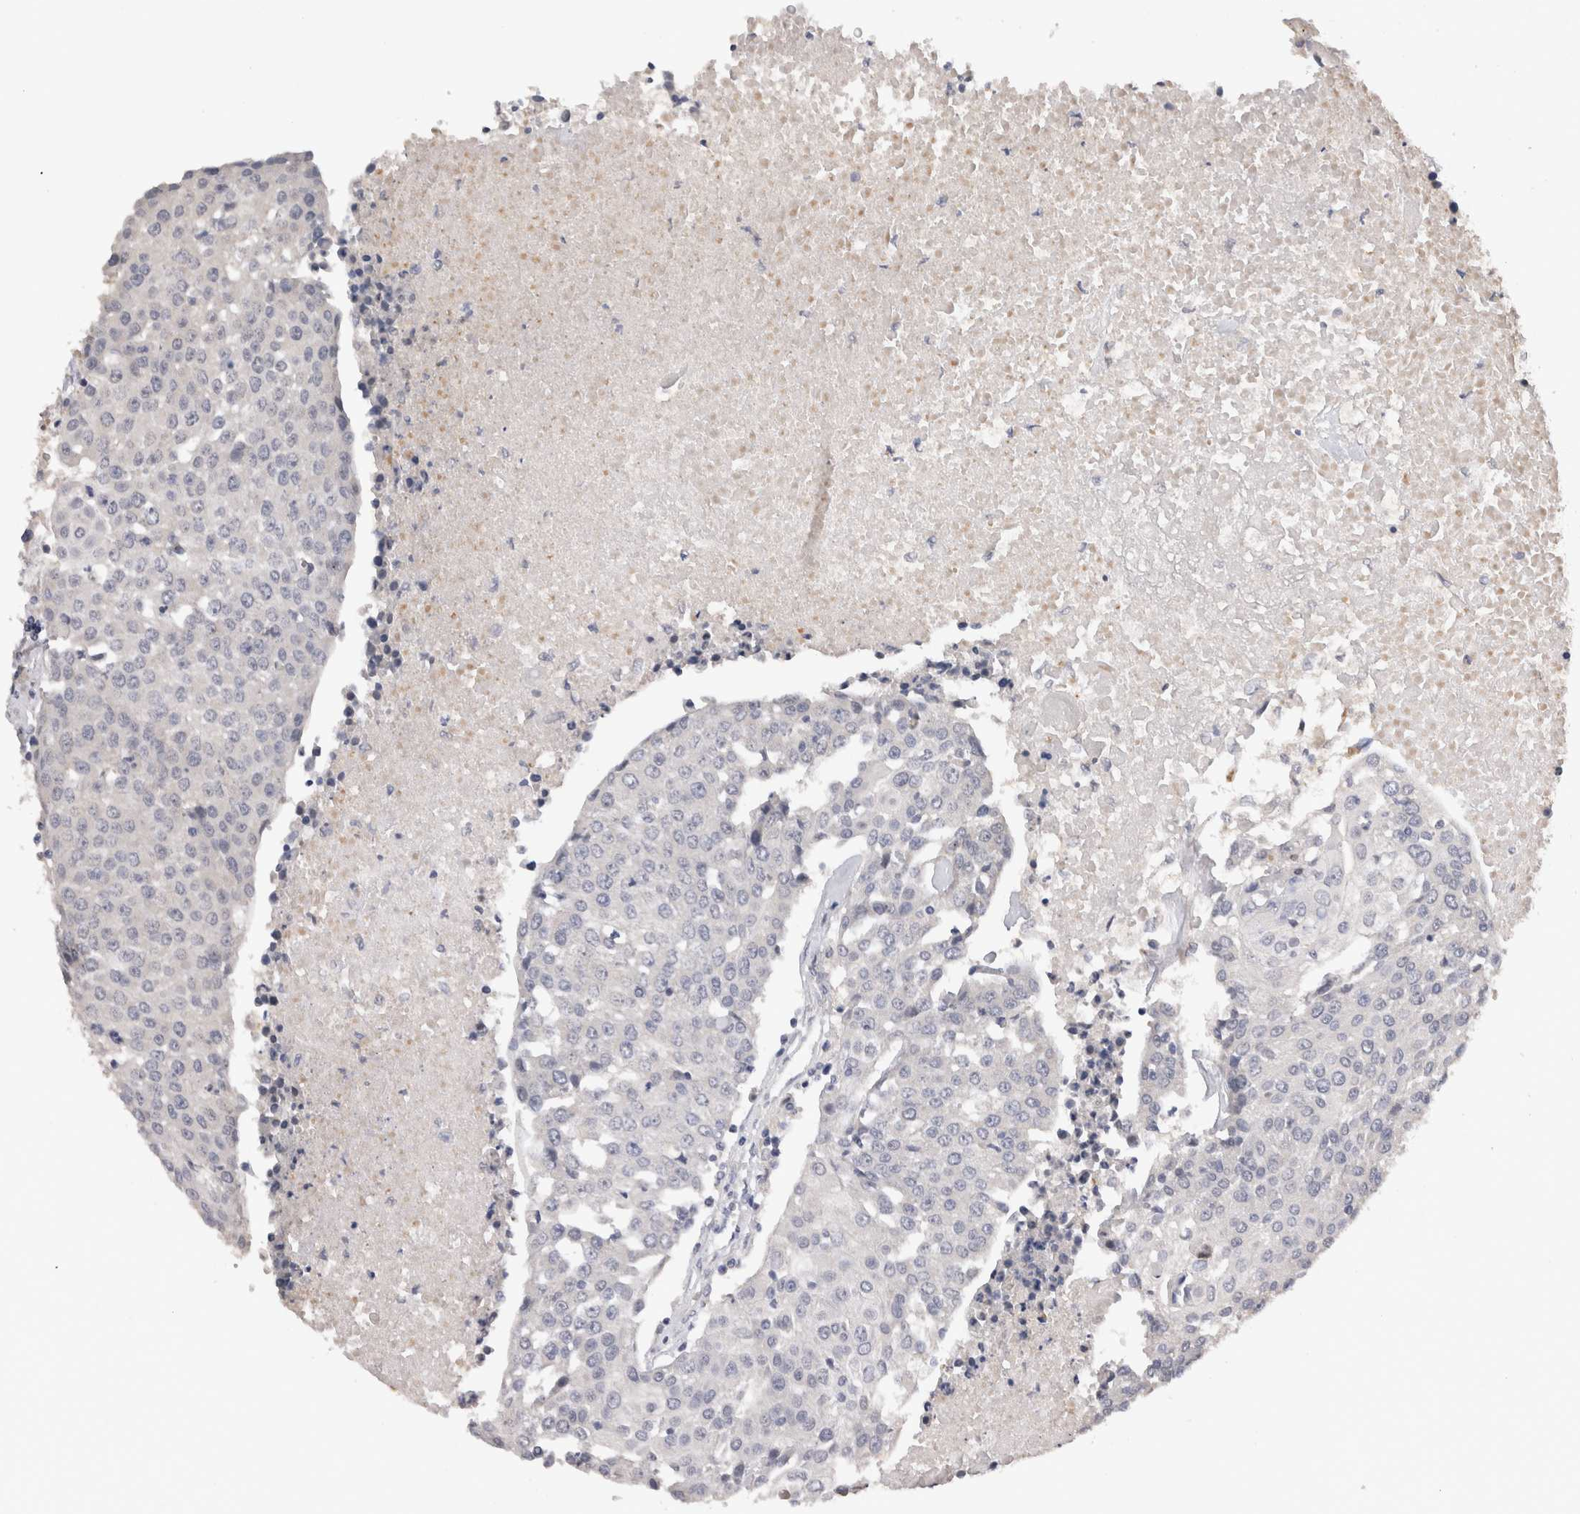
{"staining": {"intensity": "negative", "quantity": "none", "location": "none"}, "tissue": "urothelial cancer", "cell_type": "Tumor cells", "image_type": "cancer", "snomed": [{"axis": "morphology", "description": "Urothelial carcinoma, High grade"}, {"axis": "topography", "description": "Urinary bladder"}], "caption": "Tumor cells are negative for brown protein staining in urothelial cancer.", "gene": "CRYBG1", "patient": {"sex": "female", "age": 85}}